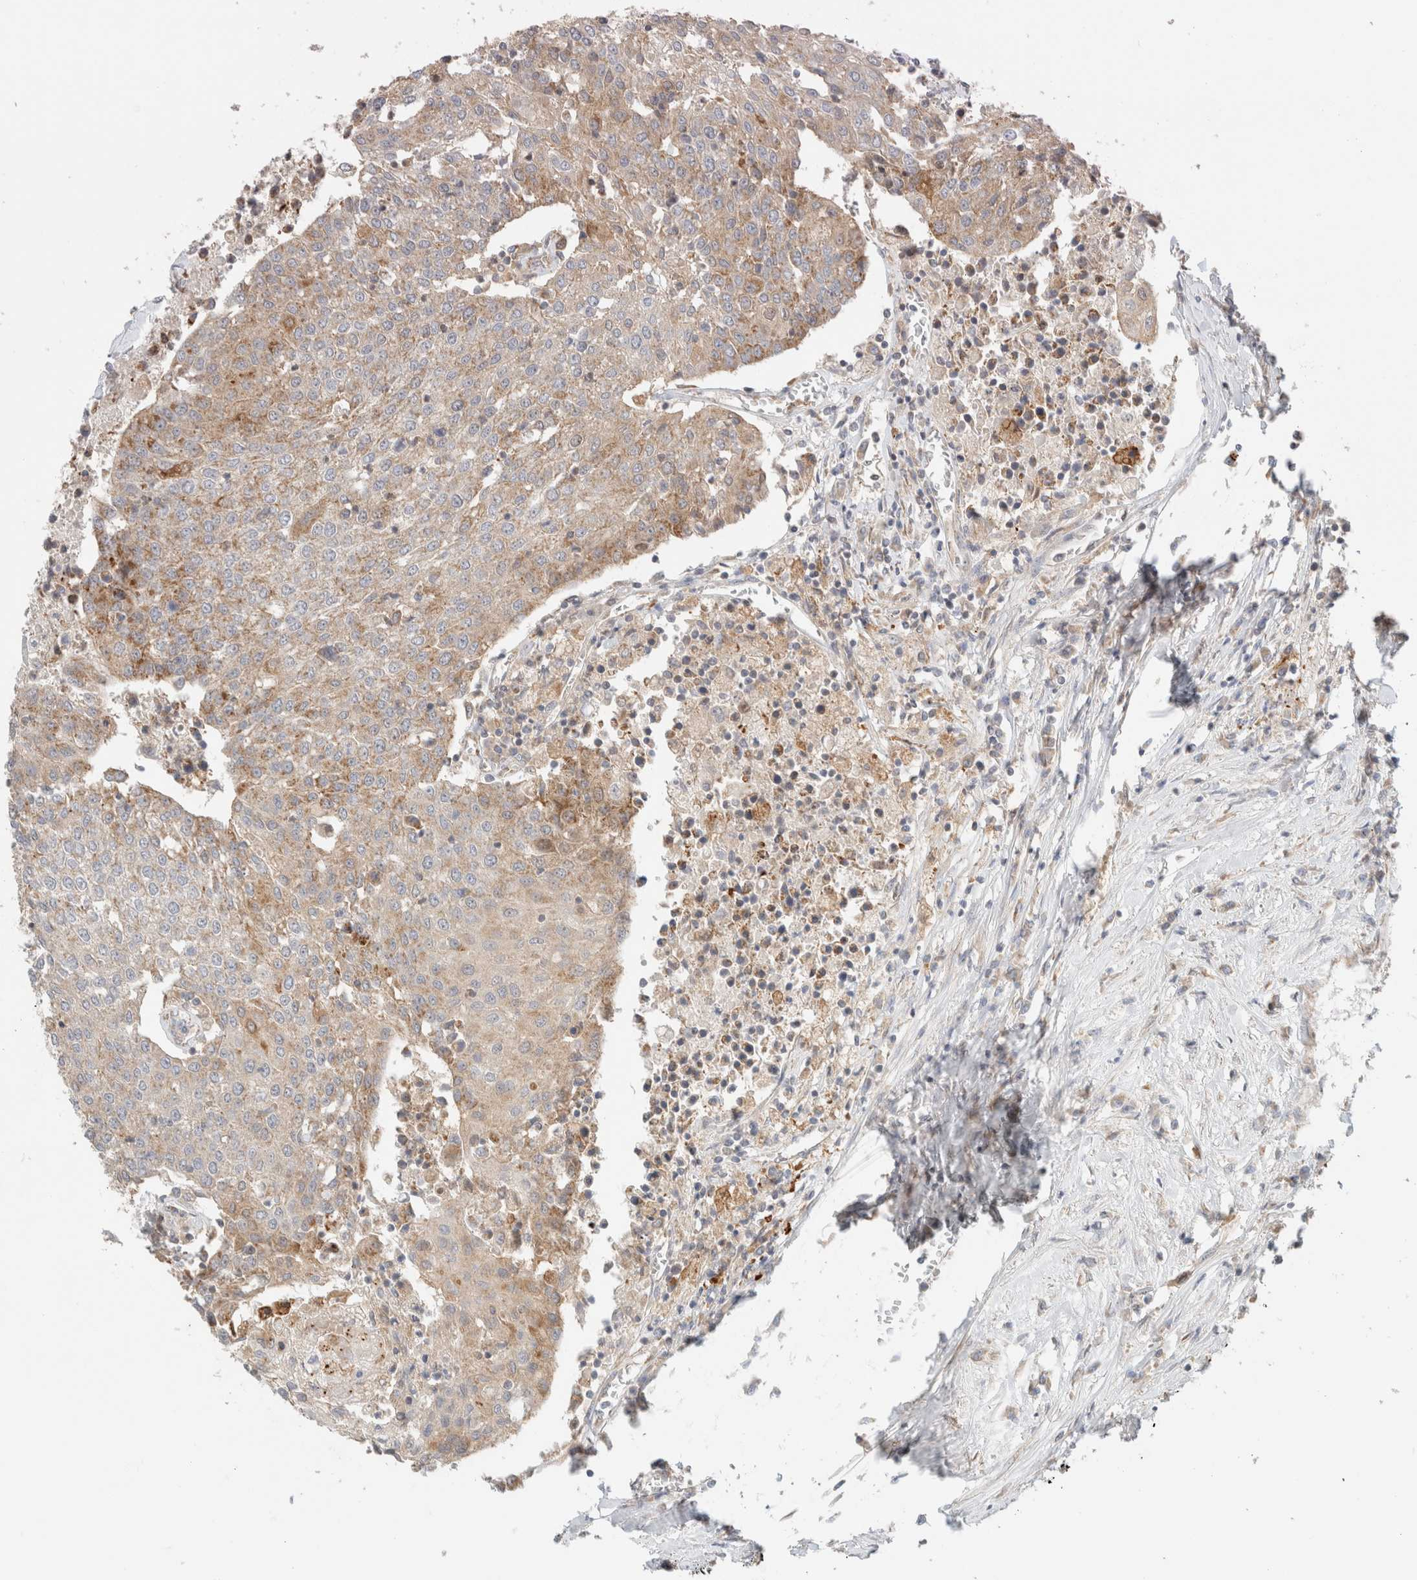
{"staining": {"intensity": "moderate", "quantity": ">75%", "location": "cytoplasmic/membranous"}, "tissue": "urothelial cancer", "cell_type": "Tumor cells", "image_type": "cancer", "snomed": [{"axis": "morphology", "description": "Urothelial carcinoma, High grade"}, {"axis": "topography", "description": "Urinary bladder"}], "caption": "Immunohistochemistry (IHC) histopathology image of urothelial carcinoma (high-grade) stained for a protein (brown), which demonstrates medium levels of moderate cytoplasmic/membranous staining in about >75% of tumor cells.", "gene": "MRM3", "patient": {"sex": "female", "age": 85}}